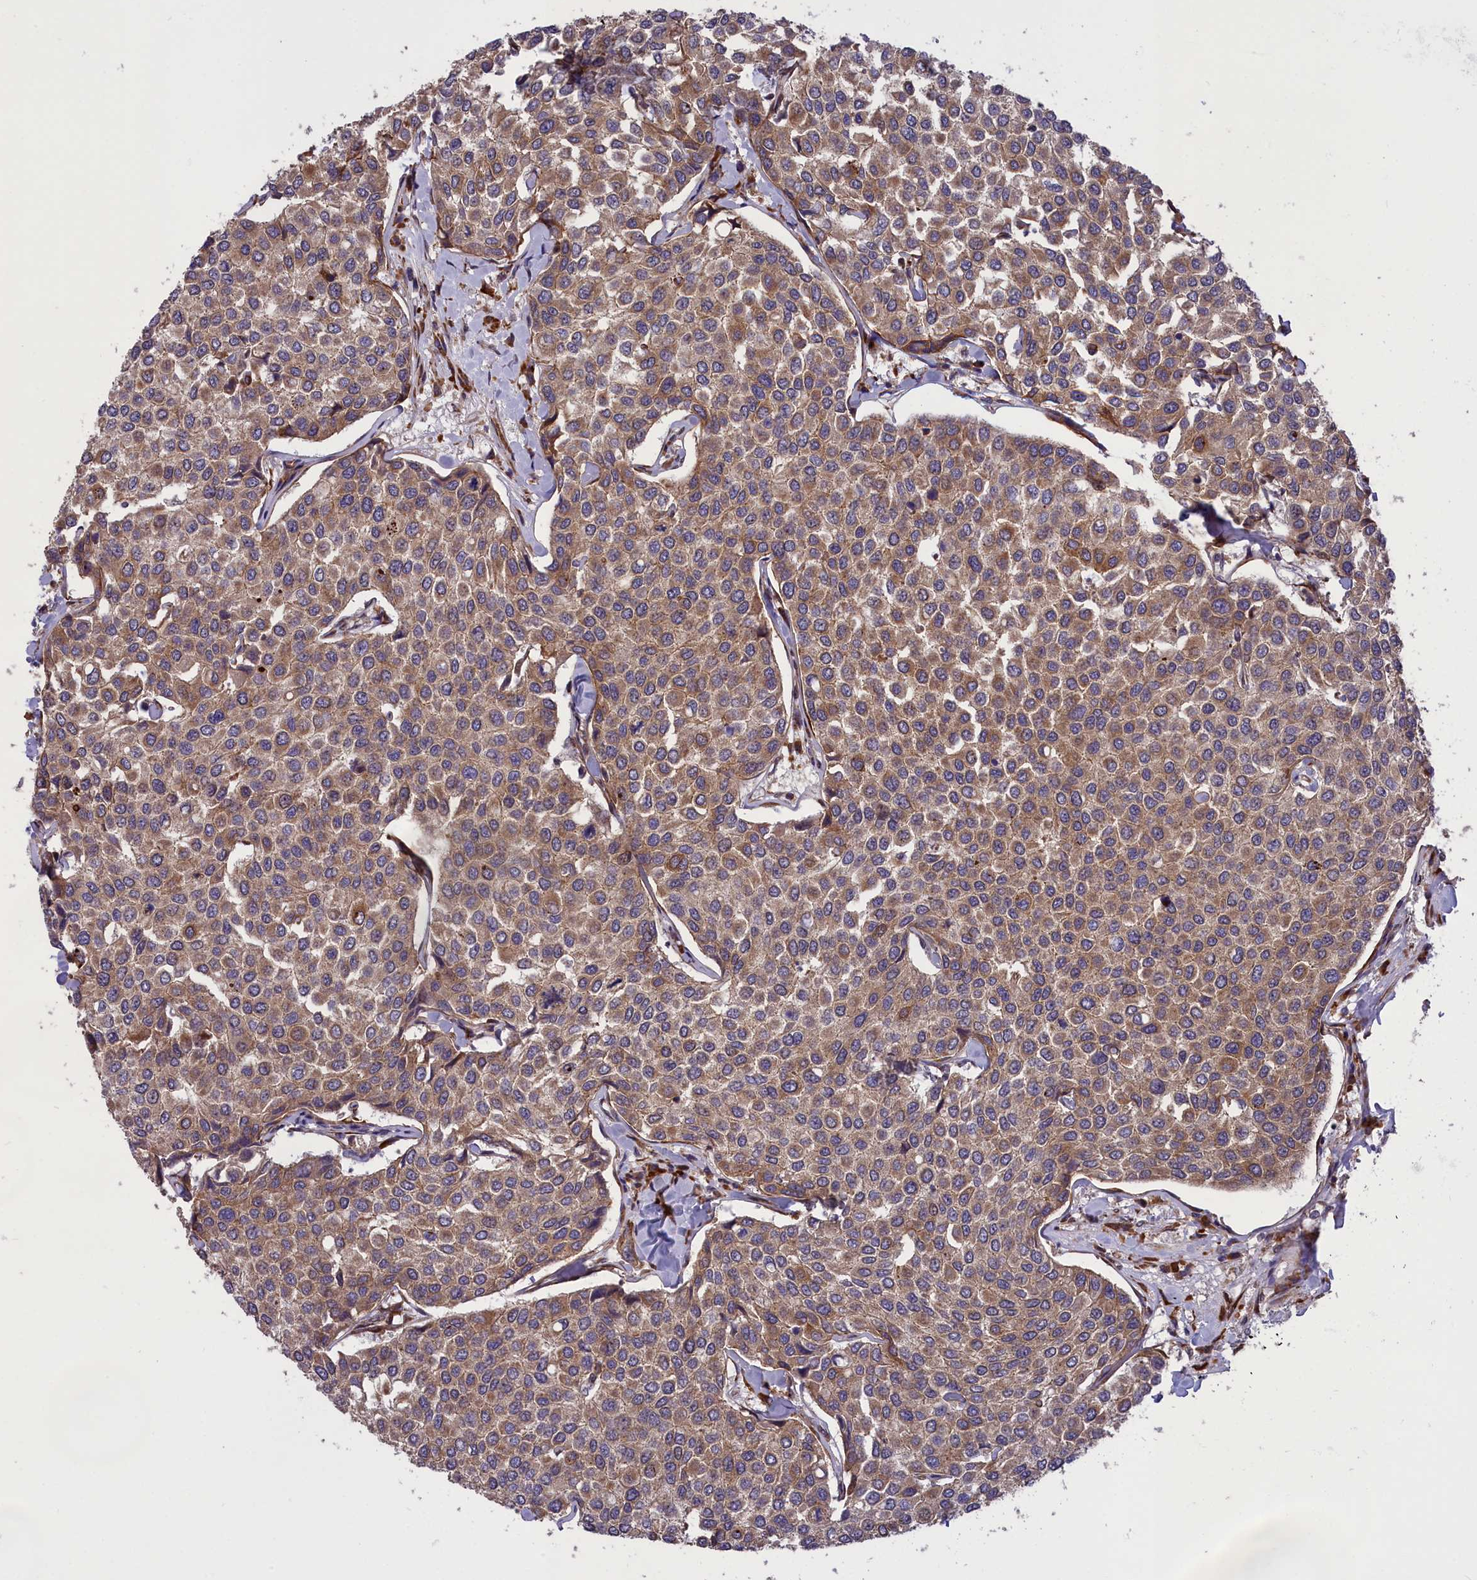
{"staining": {"intensity": "moderate", "quantity": ">75%", "location": "cytoplasmic/membranous"}, "tissue": "breast cancer", "cell_type": "Tumor cells", "image_type": "cancer", "snomed": [{"axis": "morphology", "description": "Duct carcinoma"}, {"axis": "topography", "description": "Breast"}], "caption": "Immunohistochemistry (IHC) (DAB (3,3'-diaminobenzidine)) staining of human infiltrating ductal carcinoma (breast) demonstrates moderate cytoplasmic/membranous protein positivity in about >75% of tumor cells.", "gene": "DDX60L", "patient": {"sex": "female", "age": 55}}